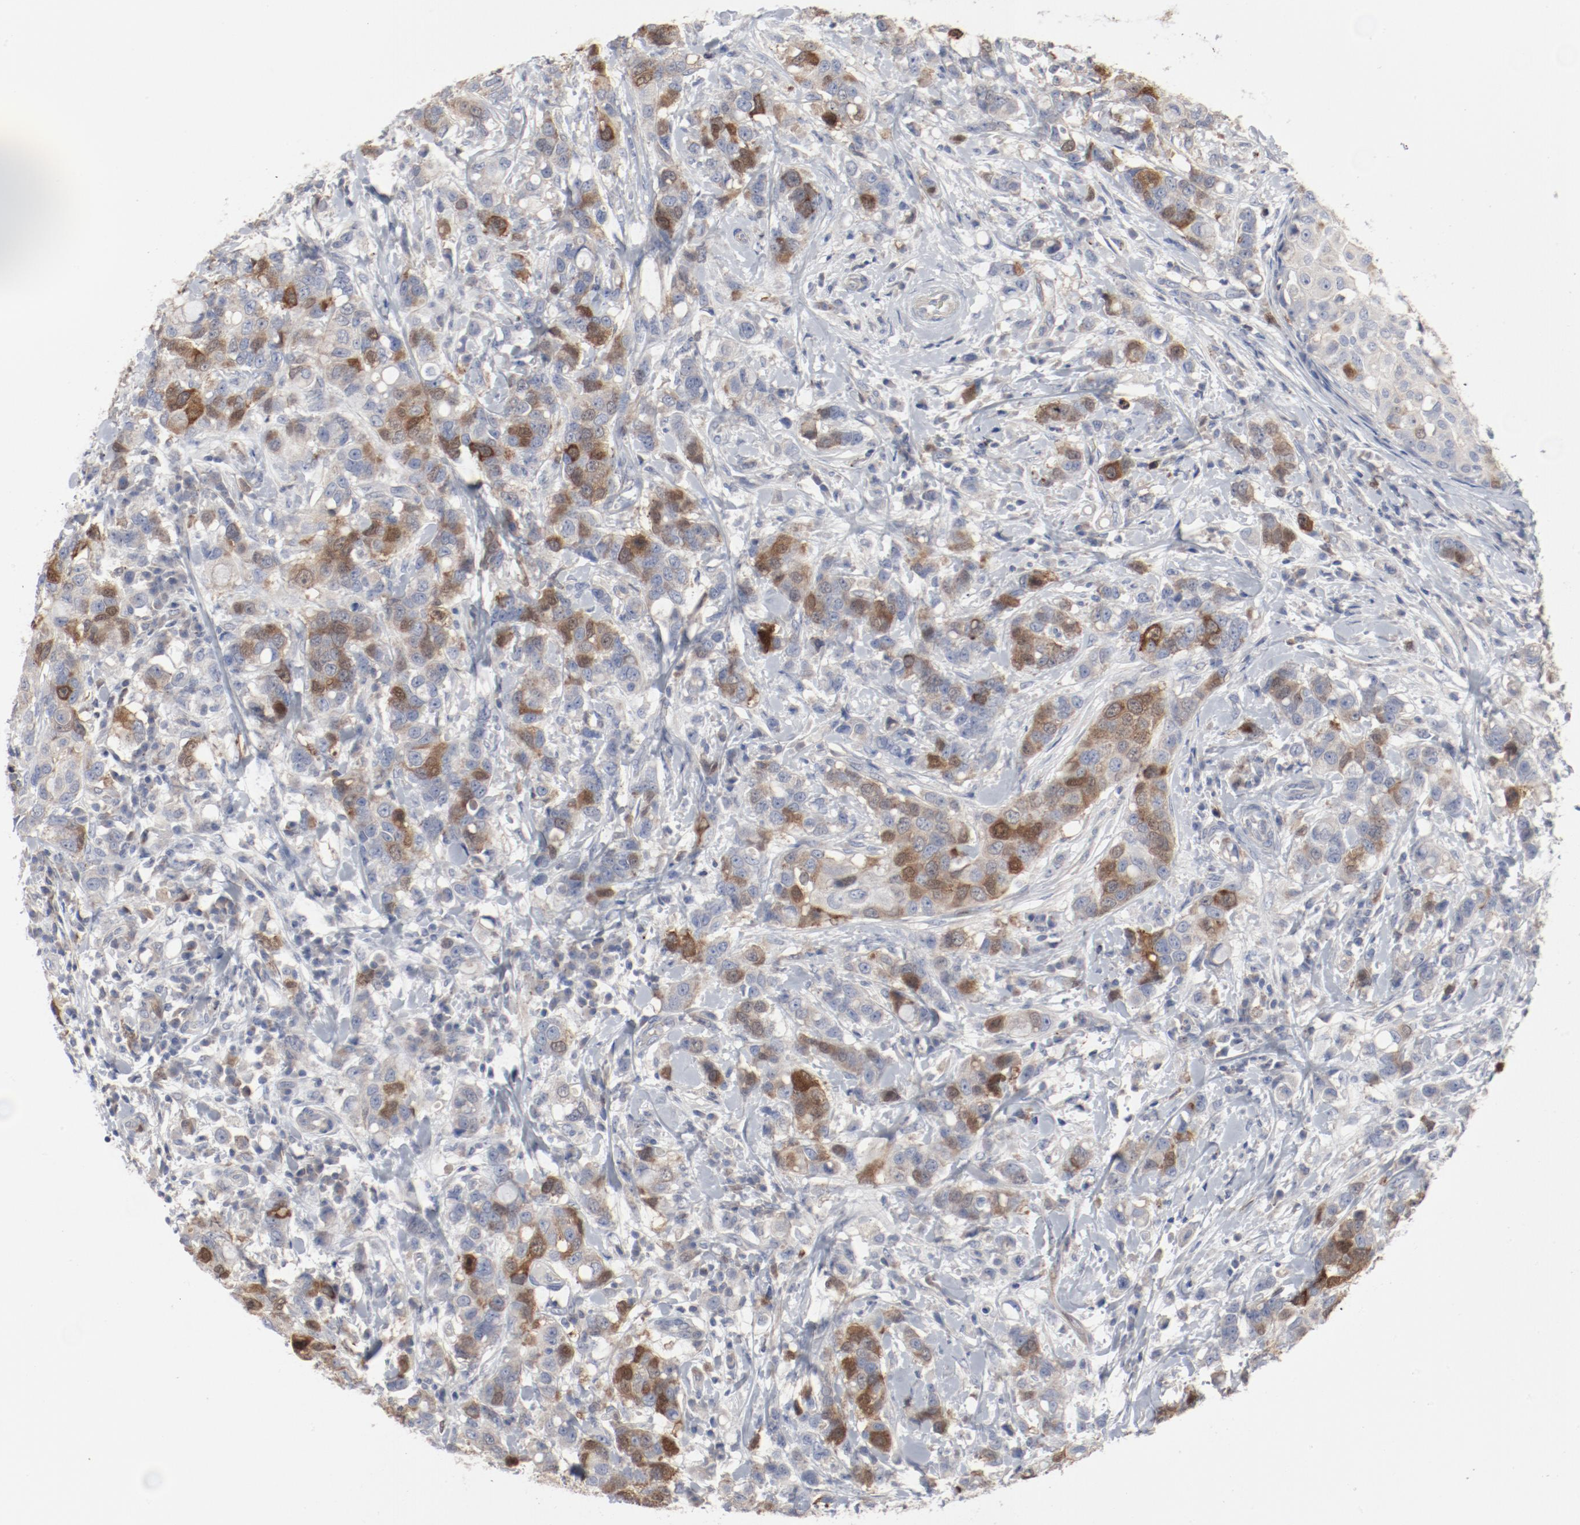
{"staining": {"intensity": "strong", "quantity": "25%-75%", "location": "cytoplasmic/membranous,nuclear"}, "tissue": "breast cancer", "cell_type": "Tumor cells", "image_type": "cancer", "snomed": [{"axis": "morphology", "description": "Duct carcinoma"}, {"axis": "topography", "description": "Breast"}], "caption": "Tumor cells exhibit strong cytoplasmic/membranous and nuclear staining in about 25%-75% of cells in breast invasive ductal carcinoma.", "gene": "CDK1", "patient": {"sex": "female", "age": 27}}